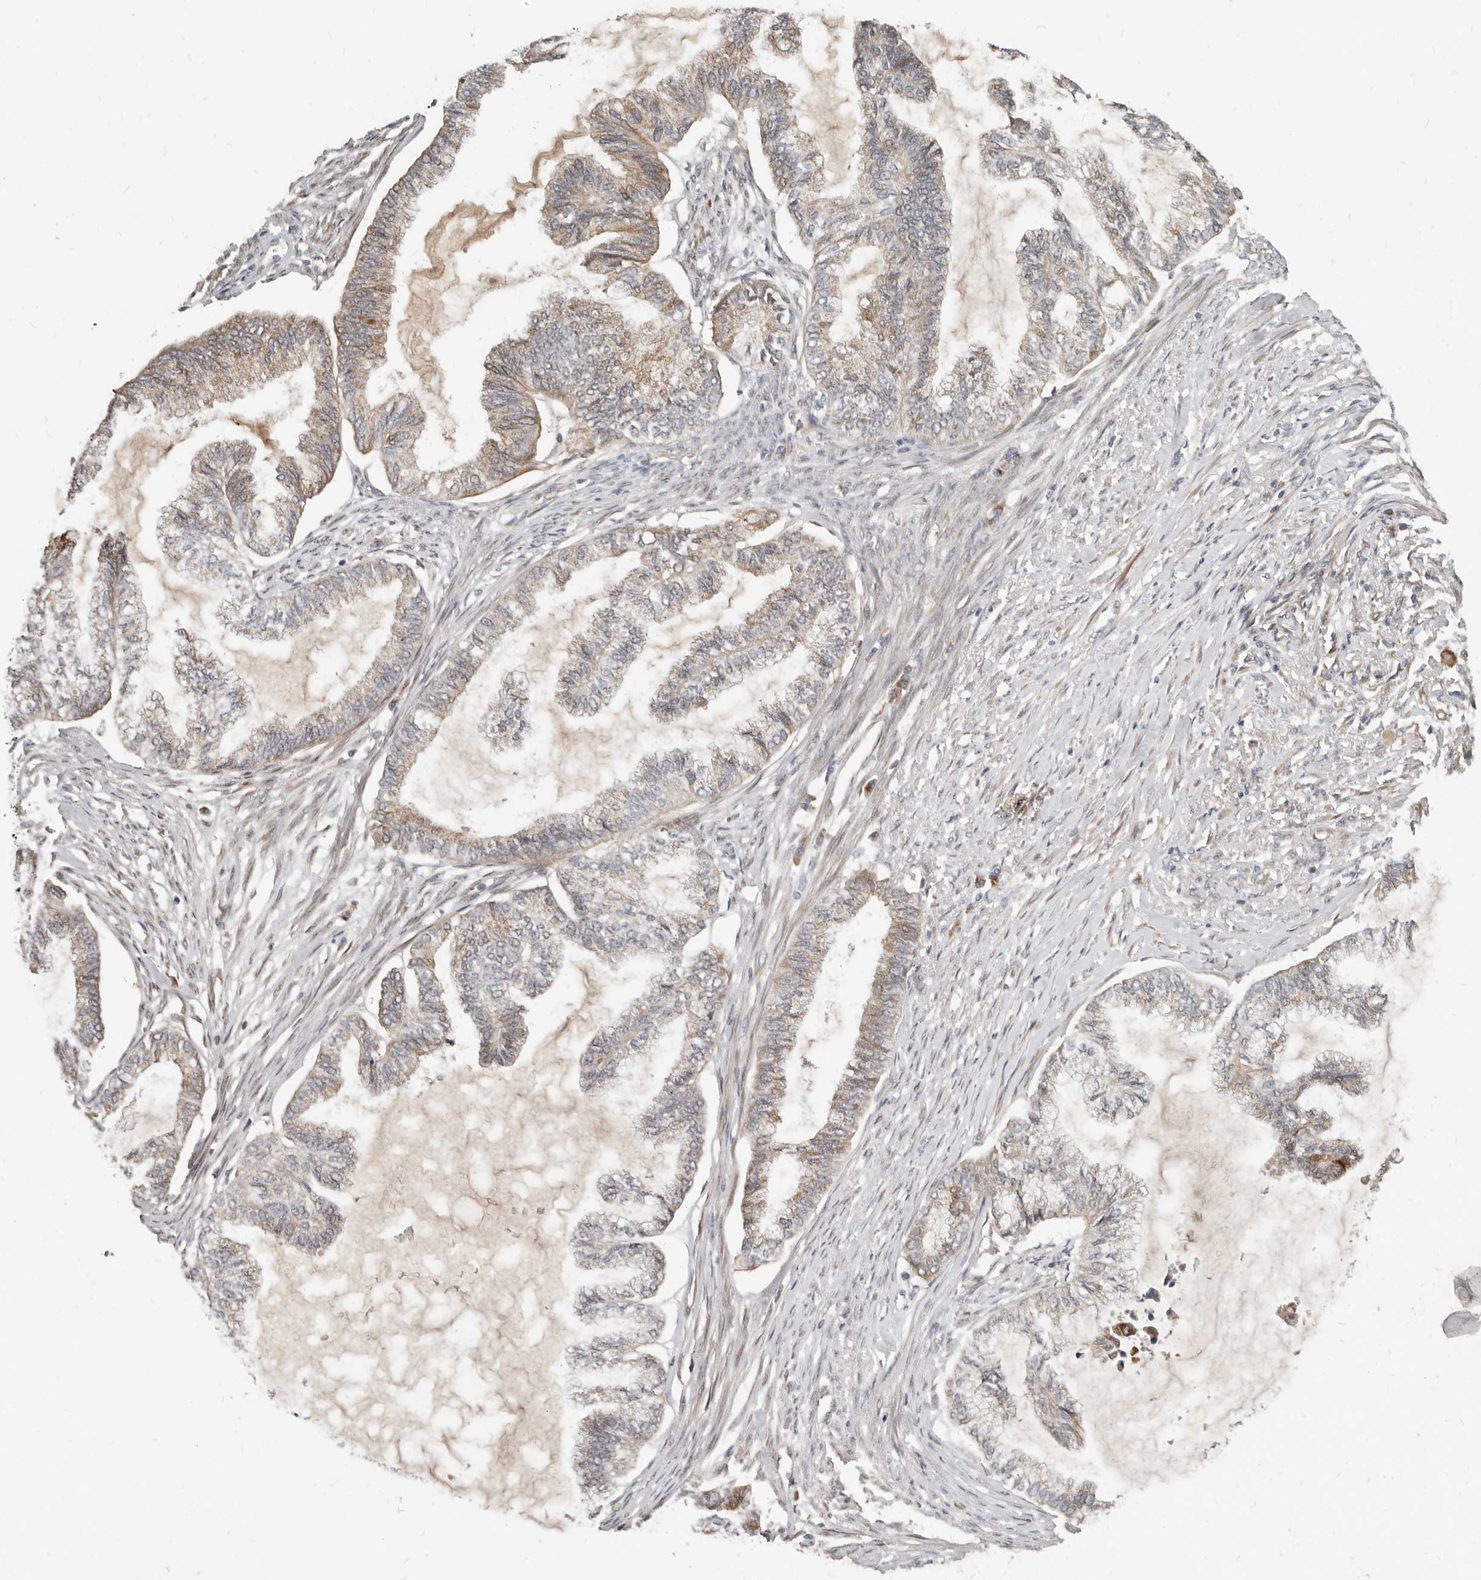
{"staining": {"intensity": "weak", "quantity": ">75%", "location": "cytoplasmic/membranous"}, "tissue": "endometrial cancer", "cell_type": "Tumor cells", "image_type": "cancer", "snomed": [{"axis": "morphology", "description": "Adenocarcinoma, NOS"}, {"axis": "topography", "description": "Endometrium"}], "caption": "A histopathology image of human endometrial cancer stained for a protein demonstrates weak cytoplasmic/membranous brown staining in tumor cells.", "gene": "NPY4R", "patient": {"sex": "female", "age": 86}}